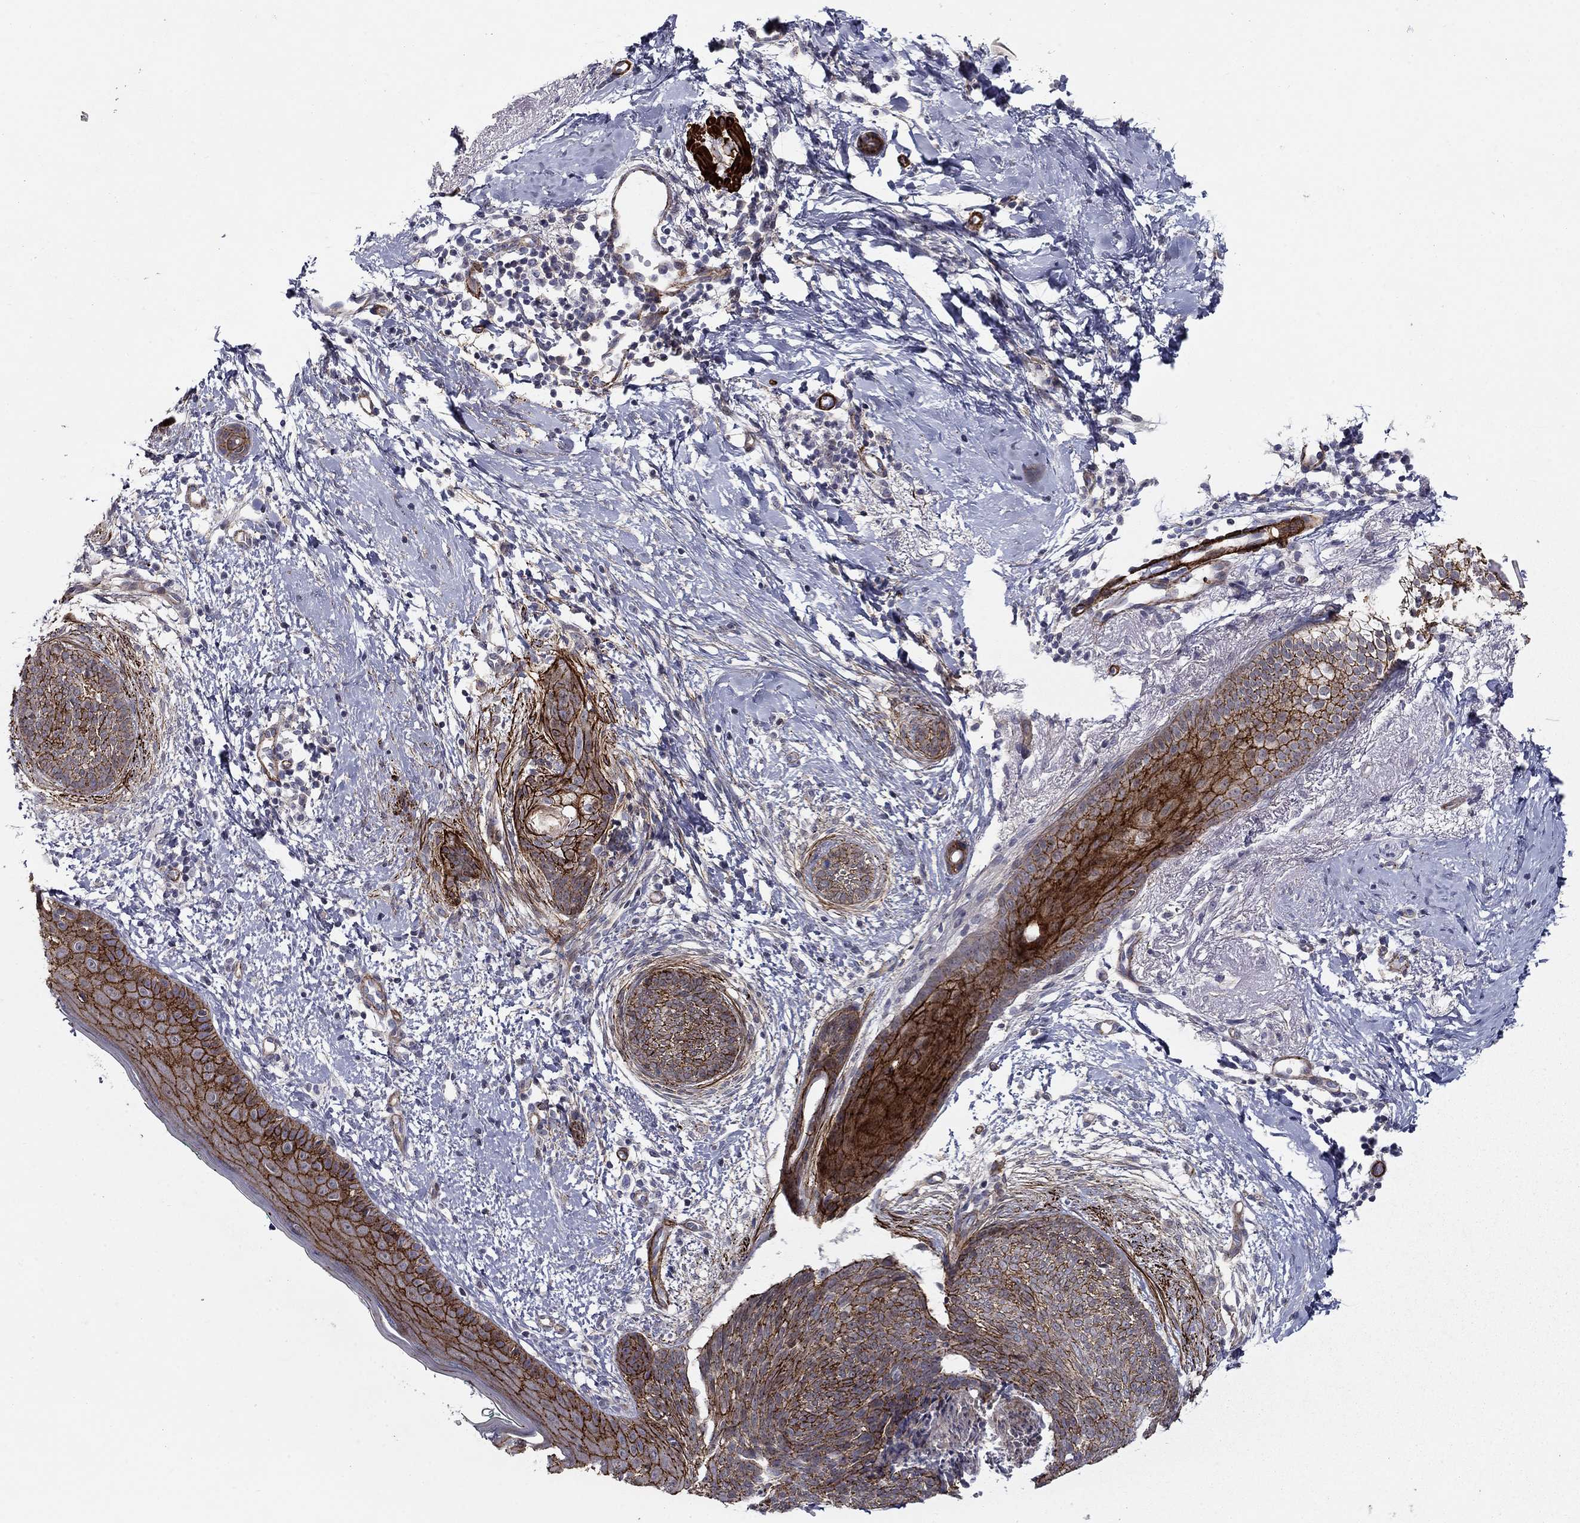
{"staining": {"intensity": "strong", "quantity": "25%-75%", "location": "cytoplasmic/membranous"}, "tissue": "skin cancer", "cell_type": "Tumor cells", "image_type": "cancer", "snomed": [{"axis": "morphology", "description": "Basal cell carcinoma"}, {"axis": "topography", "description": "Skin"}], "caption": "This is an image of immunohistochemistry staining of basal cell carcinoma (skin), which shows strong staining in the cytoplasmic/membranous of tumor cells.", "gene": "KRBA1", "patient": {"sex": "female", "age": 65}}